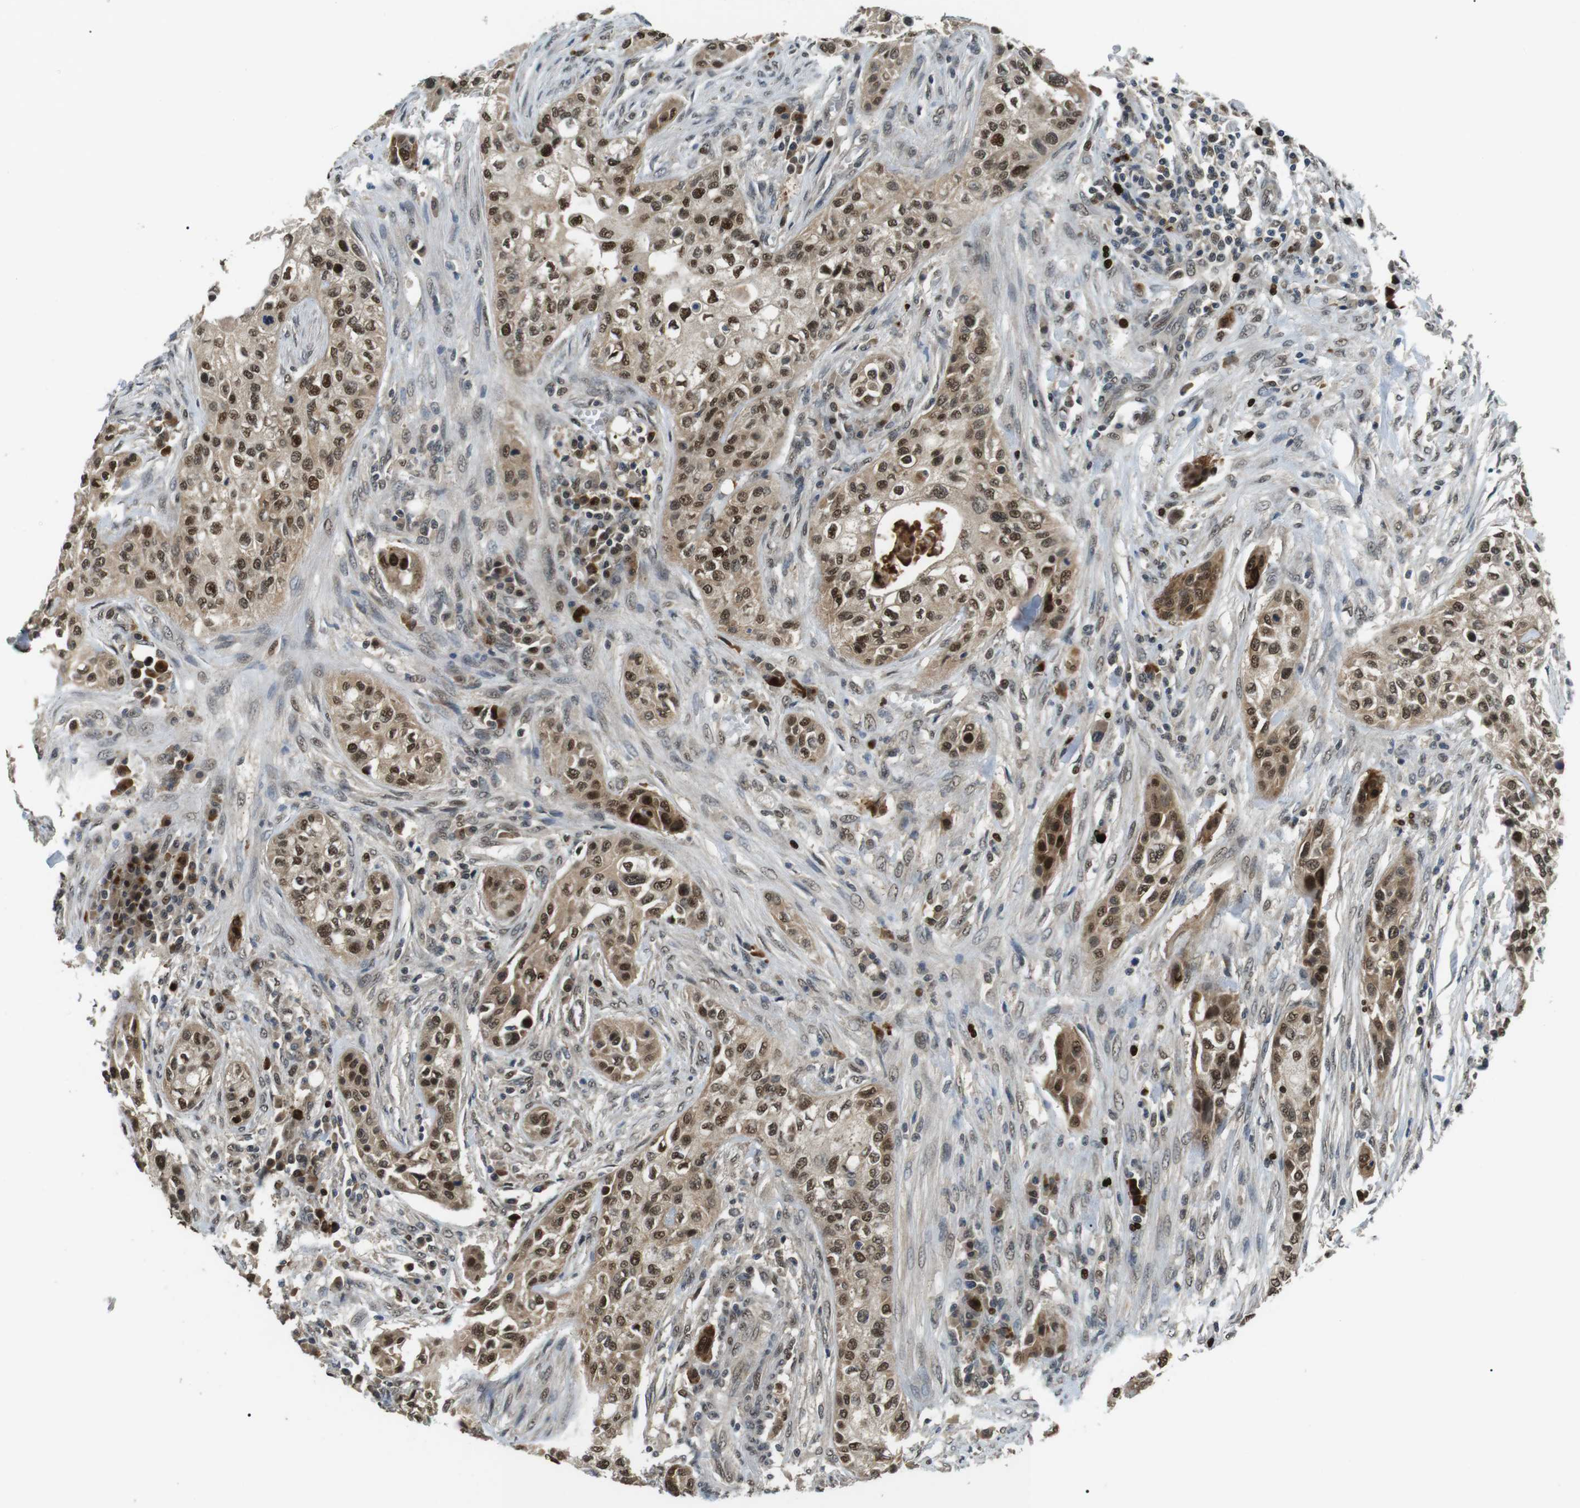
{"staining": {"intensity": "moderate", "quantity": ">75%", "location": "cytoplasmic/membranous,nuclear"}, "tissue": "urothelial cancer", "cell_type": "Tumor cells", "image_type": "cancer", "snomed": [{"axis": "morphology", "description": "Urothelial carcinoma, High grade"}, {"axis": "topography", "description": "Urinary bladder"}], "caption": "A micrograph showing moderate cytoplasmic/membranous and nuclear expression in about >75% of tumor cells in urothelial cancer, as visualized by brown immunohistochemical staining.", "gene": "ORAI3", "patient": {"sex": "male", "age": 74}}